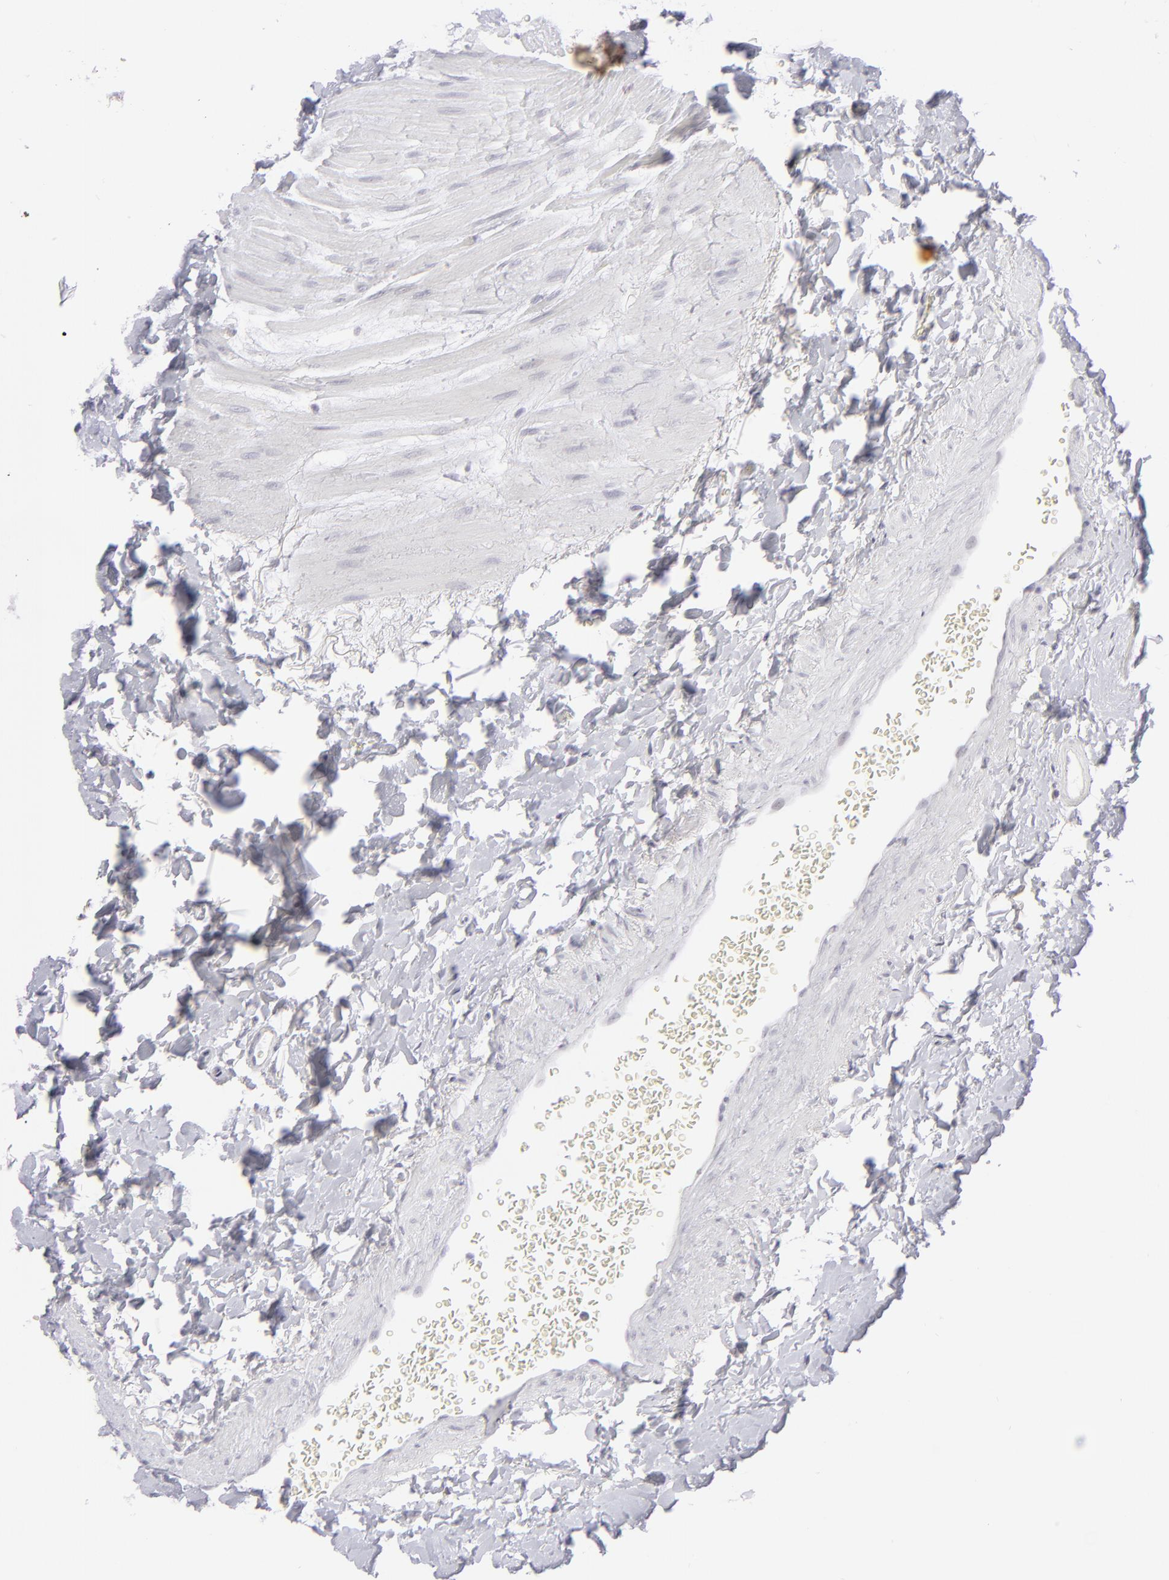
{"staining": {"intensity": "negative", "quantity": "none", "location": "none"}, "tissue": "stomach", "cell_type": "Glandular cells", "image_type": "normal", "snomed": [{"axis": "morphology", "description": "Normal tissue, NOS"}, {"axis": "topography", "description": "Stomach, upper"}, {"axis": "topography", "description": "Stomach"}], "caption": "Glandular cells are negative for brown protein staining in benign stomach. (DAB immunohistochemistry with hematoxylin counter stain).", "gene": "CD7", "patient": {"sex": "male", "age": 76}}